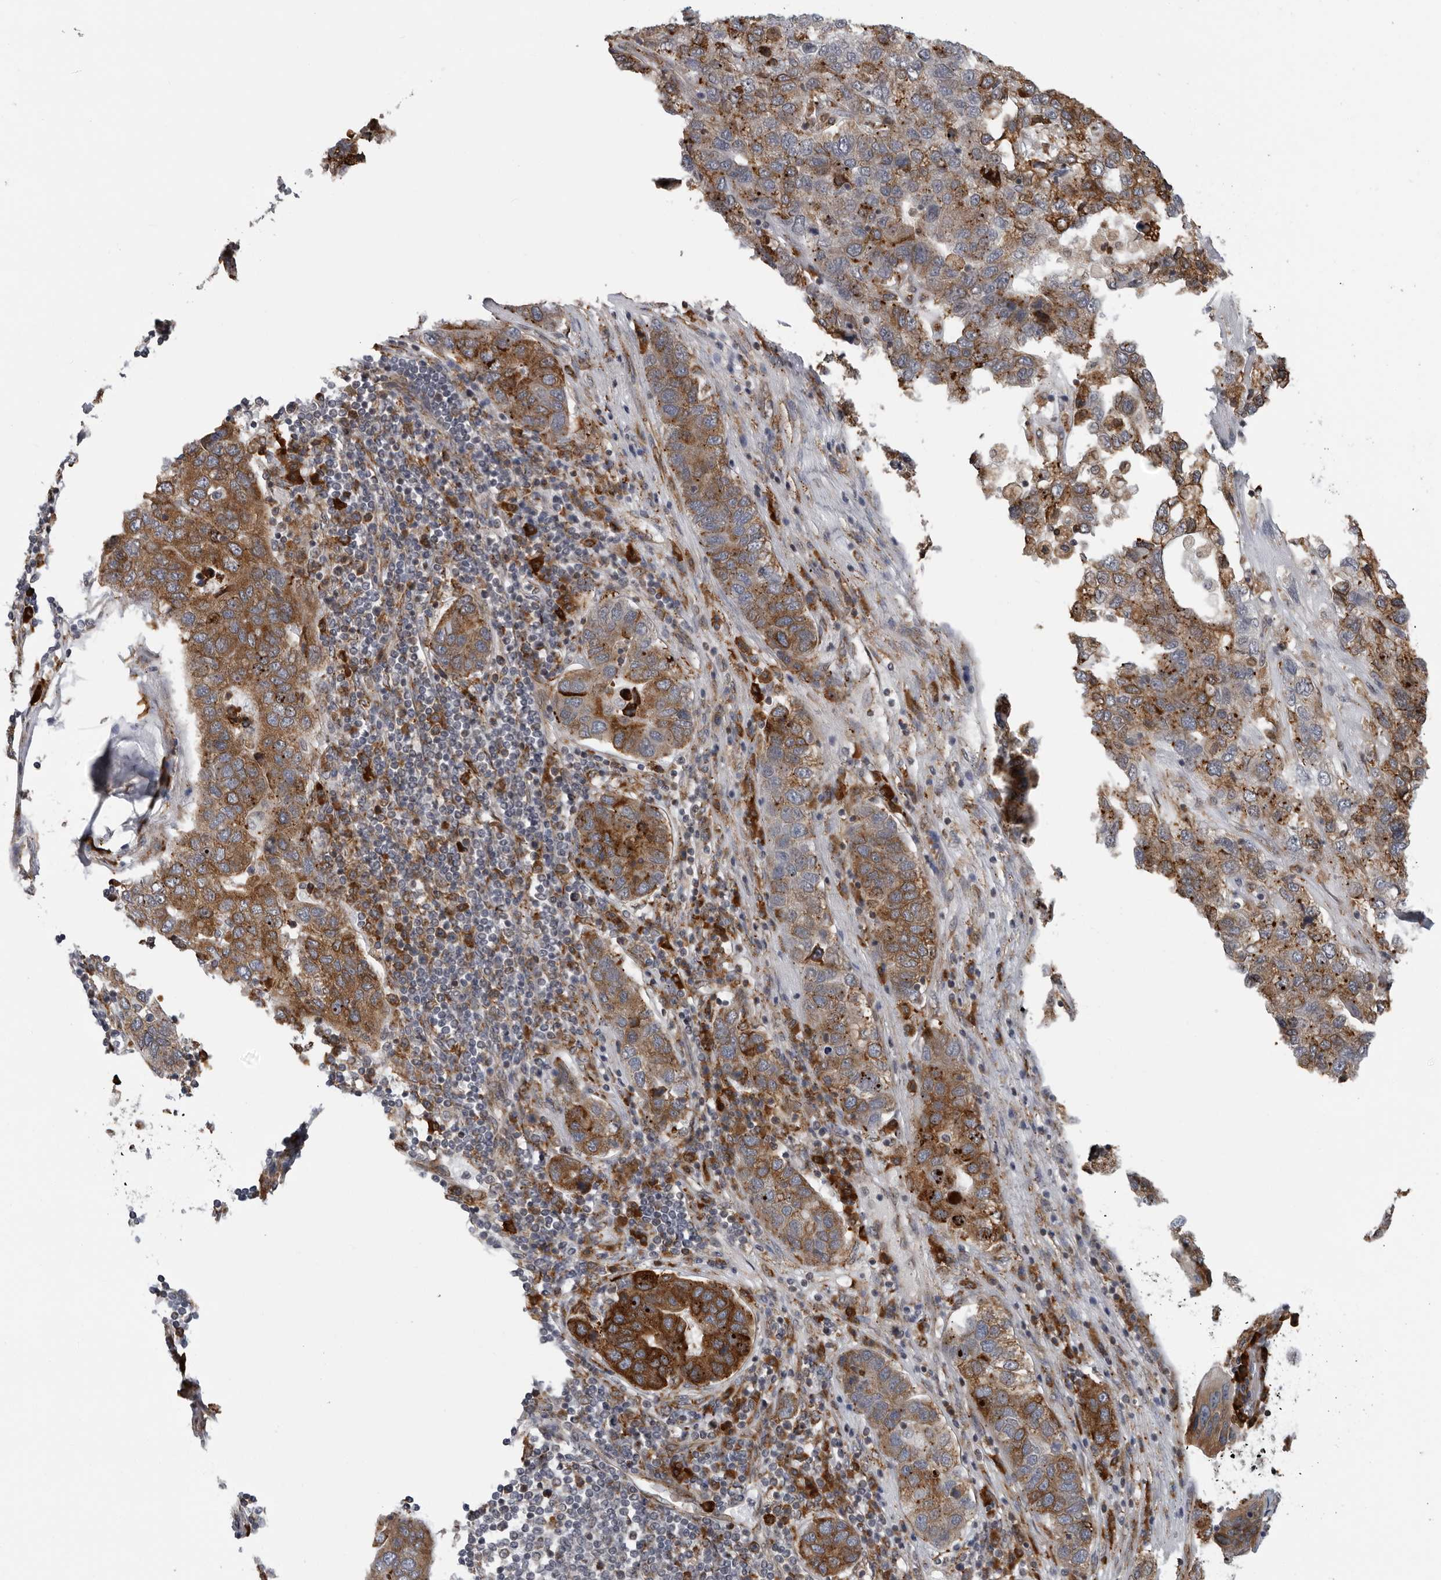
{"staining": {"intensity": "strong", "quantity": ">75%", "location": "cytoplasmic/membranous"}, "tissue": "pancreatic cancer", "cell_type": "Tumor cells", "image_type": "cancer", "snomed": [{"axis": "morphology", "description": "Adenocarcinoma, NOS"}, {"axis": "topography", "description": "Pancreas"}], "caption": "Pancreatic cancer (adenocarcinoma) stained with DAB IHC exhibits high levels of strong cytoplasmic/membranous staining in about >75% of tumor cells.", "gene": "ALPK2", "patient": {"sex": "female", "age": 61}}